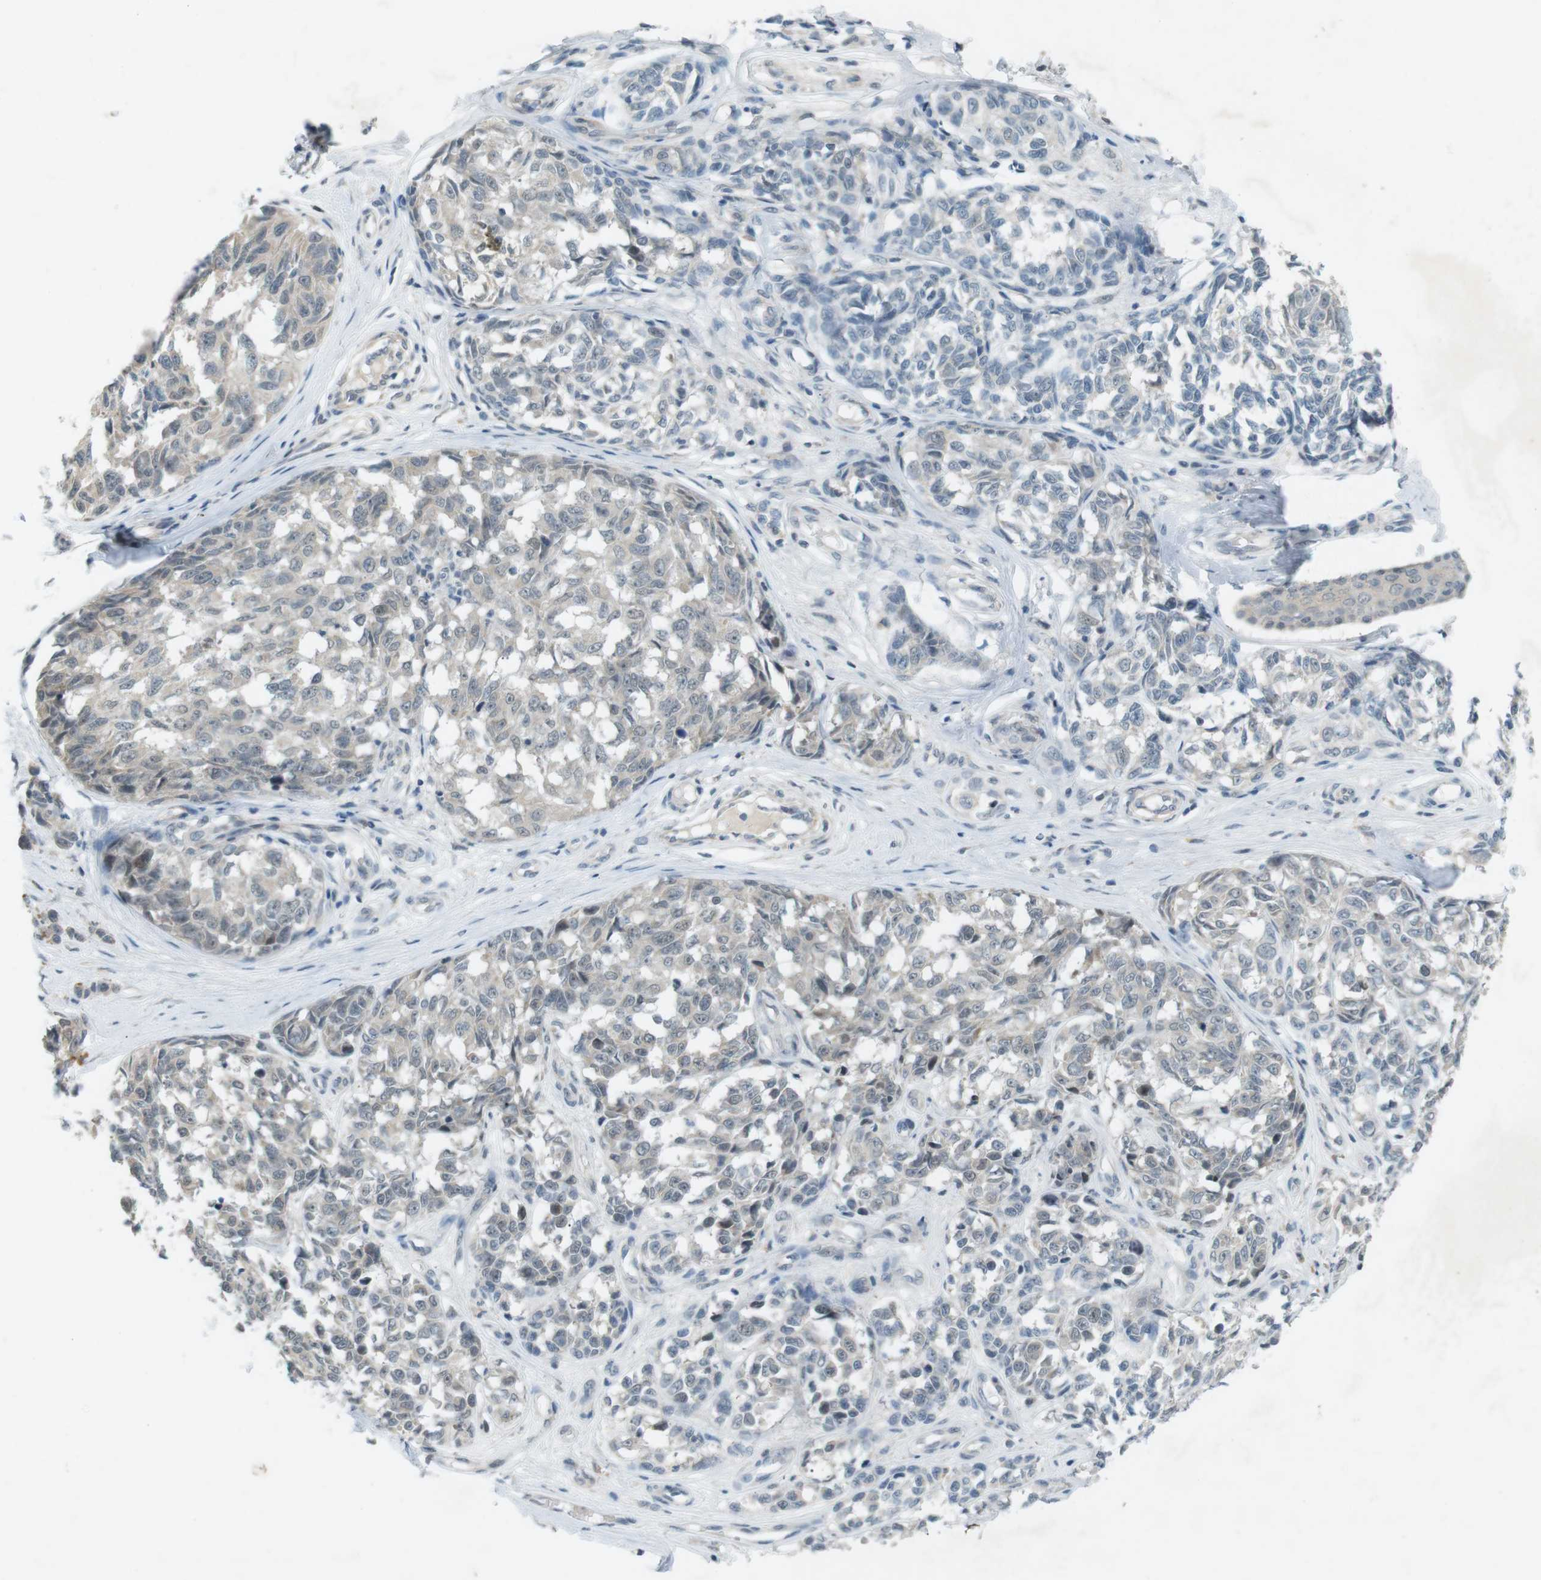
{"staining": {"intensity": "negative", "quantity": "none", "location": "none"}, "tissue": "melanoma", "cell_type": "Tumor cells", "image_type": "cancer", "snomed": [{"axis": "morphology", "description": "Malignant melanoma, NOS"}, {"axis": "topography", "description": "Skin"}], "caption": "Tumor cells are negative for brown protein staining in melanoma. Nuclei are stained in blue.", "gene": "RTN3", "patient": {"sex": "female", "age": 64}}